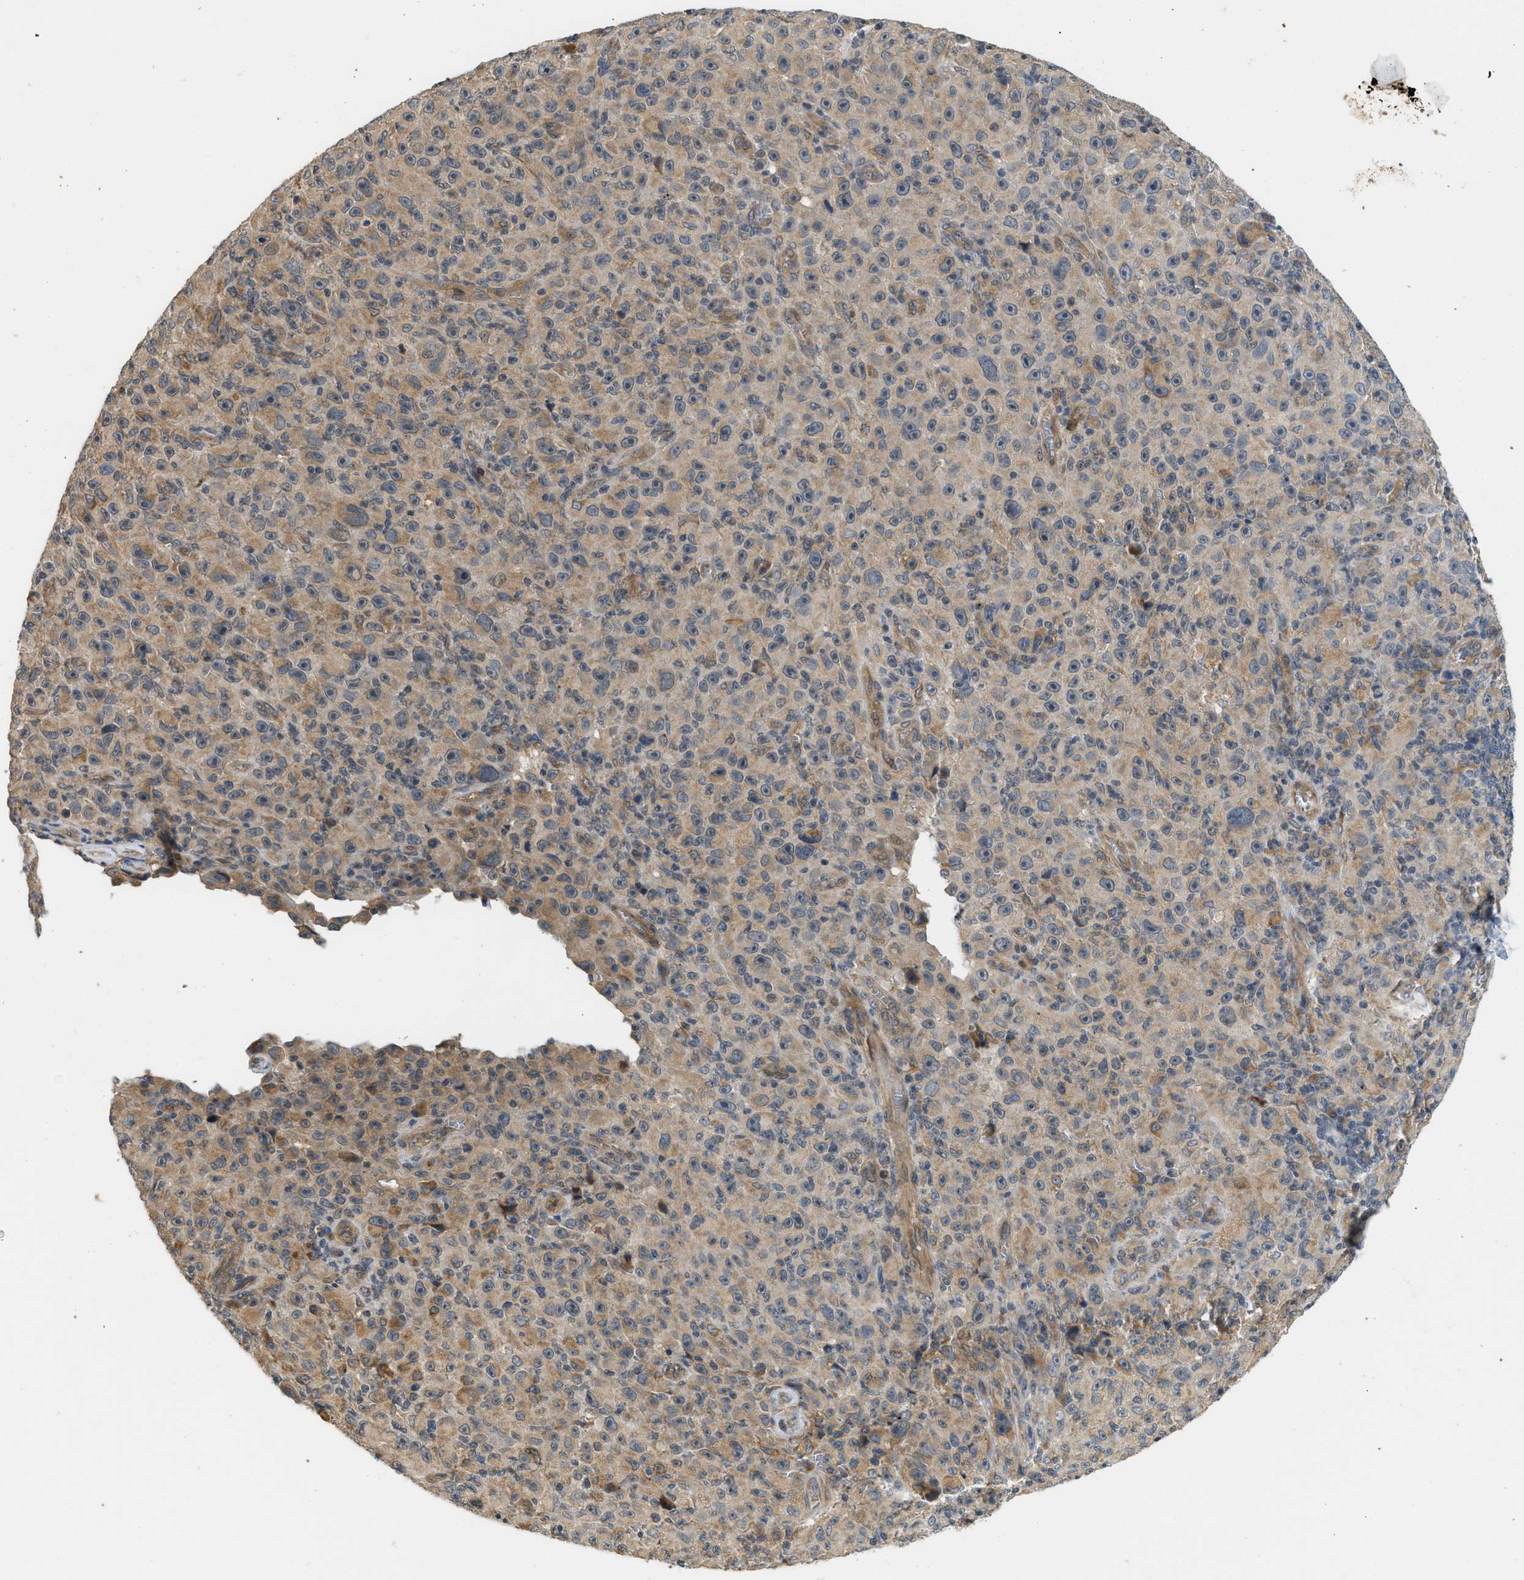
{"staining": {"intensity": "weak", "quantity": ">75%", "location": "cytoplasmic/membranous"}, "tissue": "melanoma", "cell_type": "Tumor cells", "image_type": "cancer", "snomed": [{"axis": "morphology", "description": "Malignant melanoma, NOS"}, {"axis": "topography", "description": "Skin"}], "caption": "IHC micrograph of neoplastic tissue: human melanoma stained using IHC displays low levels of weak protein expression localized specifically in the cytoplasmic/membranous of tumor cells, appearing as a cytoplasmic/membranous brown color.", "gene": "ADCY8", "patient": {"sex": "female", "age": 82}}